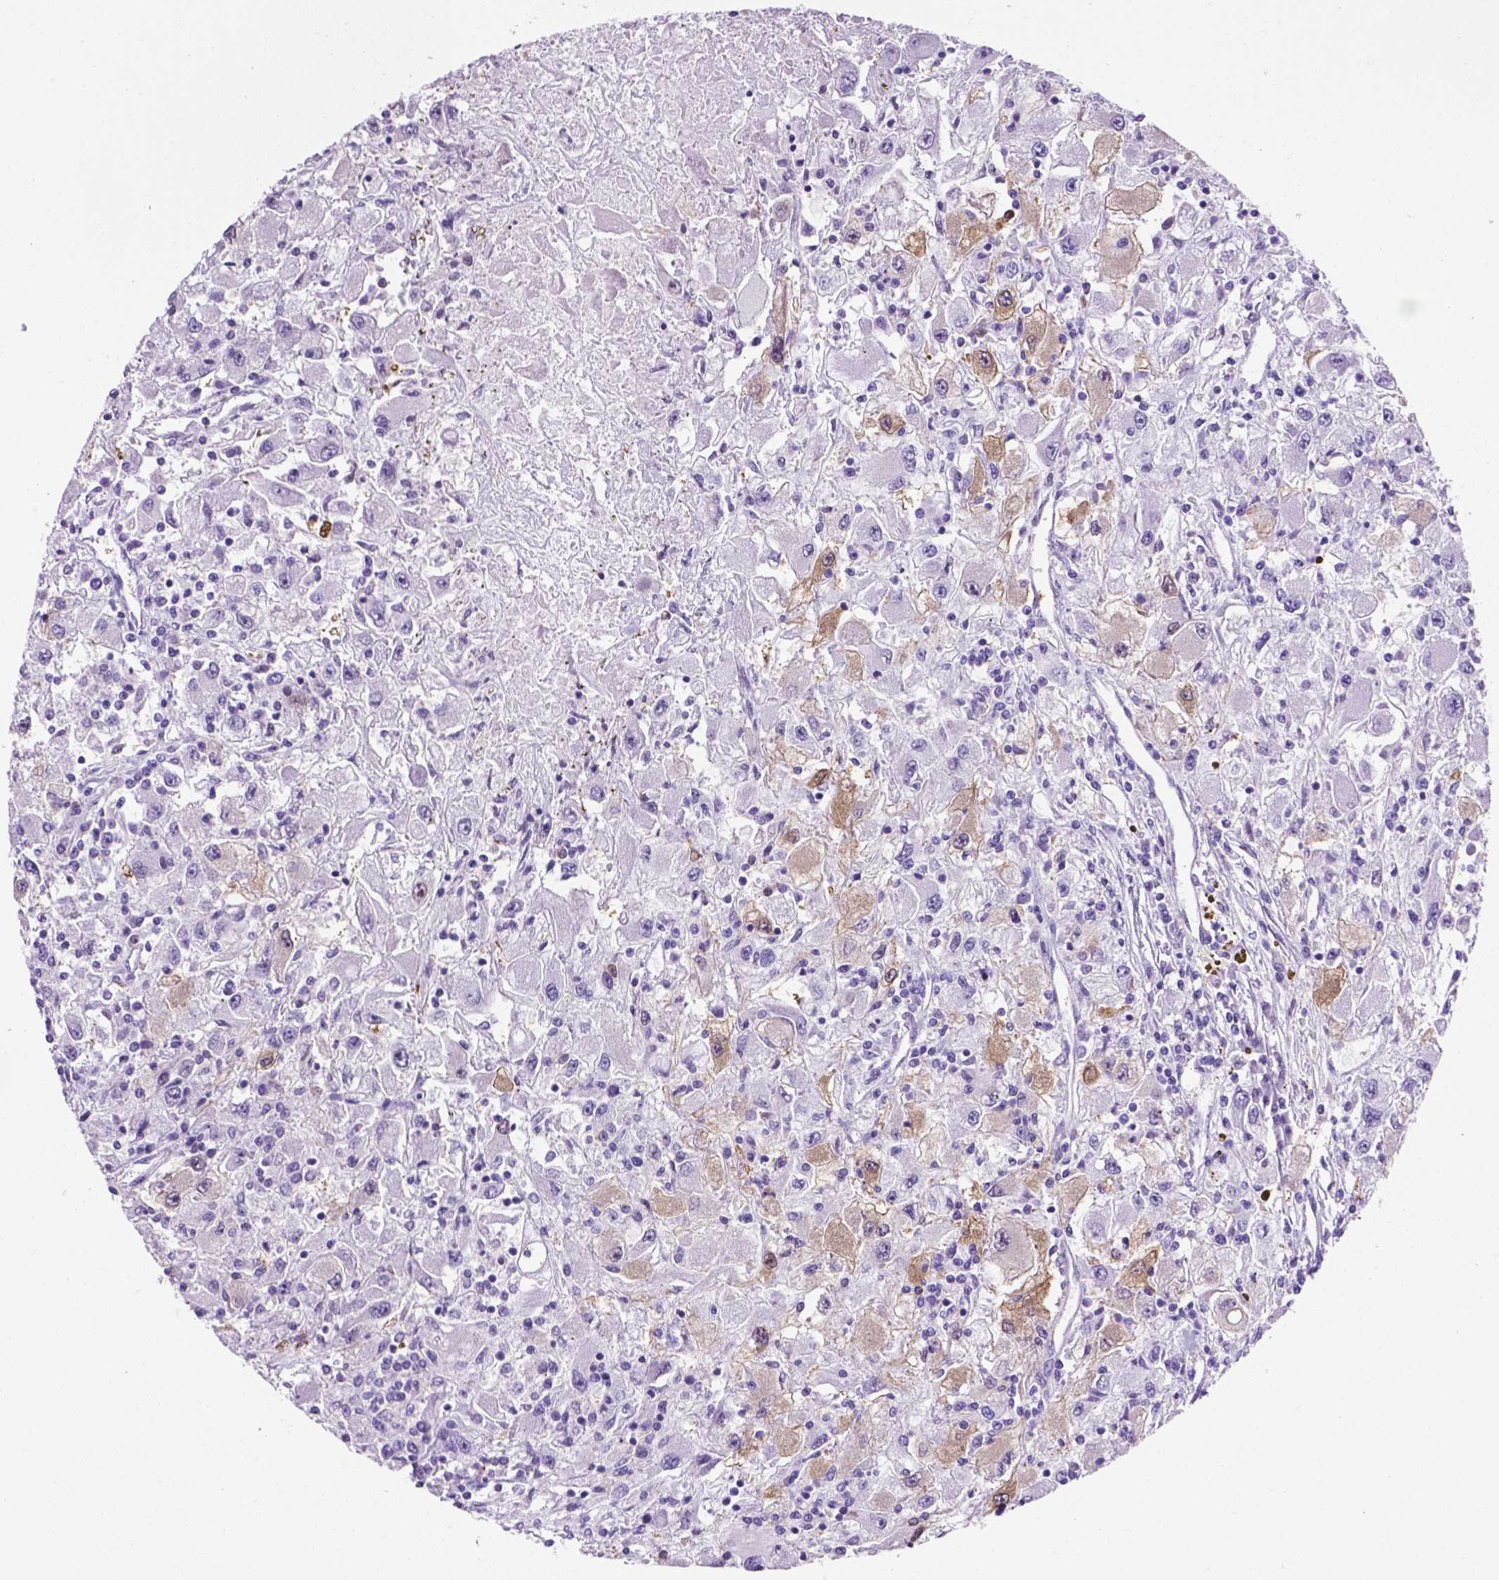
{"staining": {"intensity": "negative", "quantity": "none", "location": "none"}, "tissue": "renal cancer", "cell_type": "Tumor cells", "image_type": "cancer", "snomed": [{"axis": "morphology", "description": "Adenocarcinoma, NOS"}, {"axis": "topography", "description": "Kidney"}], "caption": "High power microscopy micrograph of an immunohistochemistry (IHC) histopathology image of renal cancer (adenocarcinoma), revealing no significant positivity in tumor cells. (Stains: DAB (3,3'-diaminobenzidine) immunohistochemistry (IHC) with hematoxylin counter stain, Microscopy: brightfield microscopy at high magnification).", "gene": "C17orf107", "patient": {"sex": "female", "age": 67}}